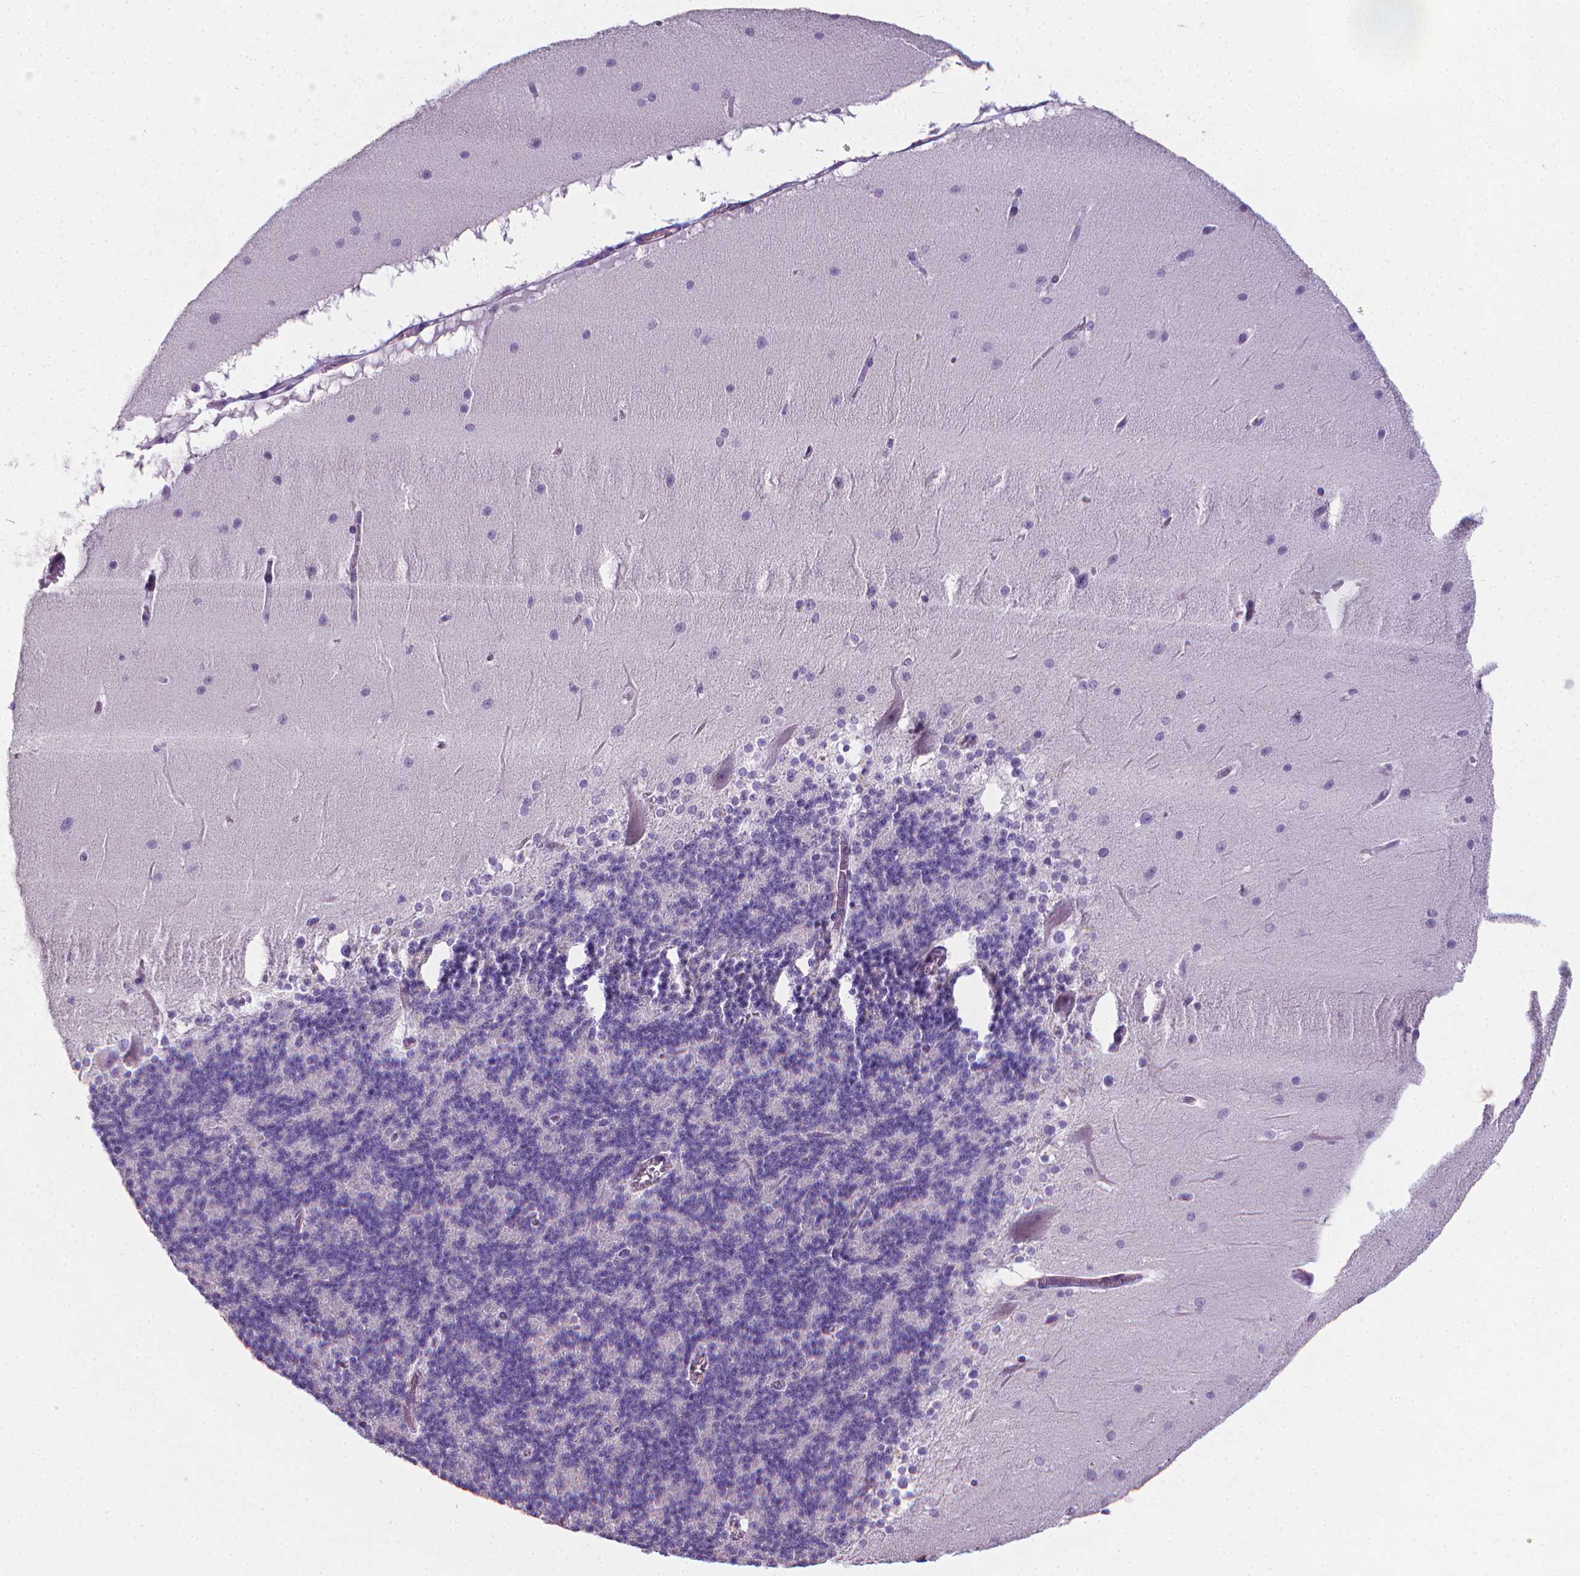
{"staining": {"intensity": "negative", "quantity": "none", "location": "none"}, "tissue": "cerebellum", "cell_type": "Cells in granular layer", "image_type": "normal", "snomed": [{"axis": "morphology", "description": "Normal tissue, NOS"}, {"axis": "topography", "description": "Cerebellum"}], "caption": "The image reveals no significant expression in cells in granular layer of cerebellum.", "gene": "XPNPEP2", "patient": {"sex": "female", "age": 19}}